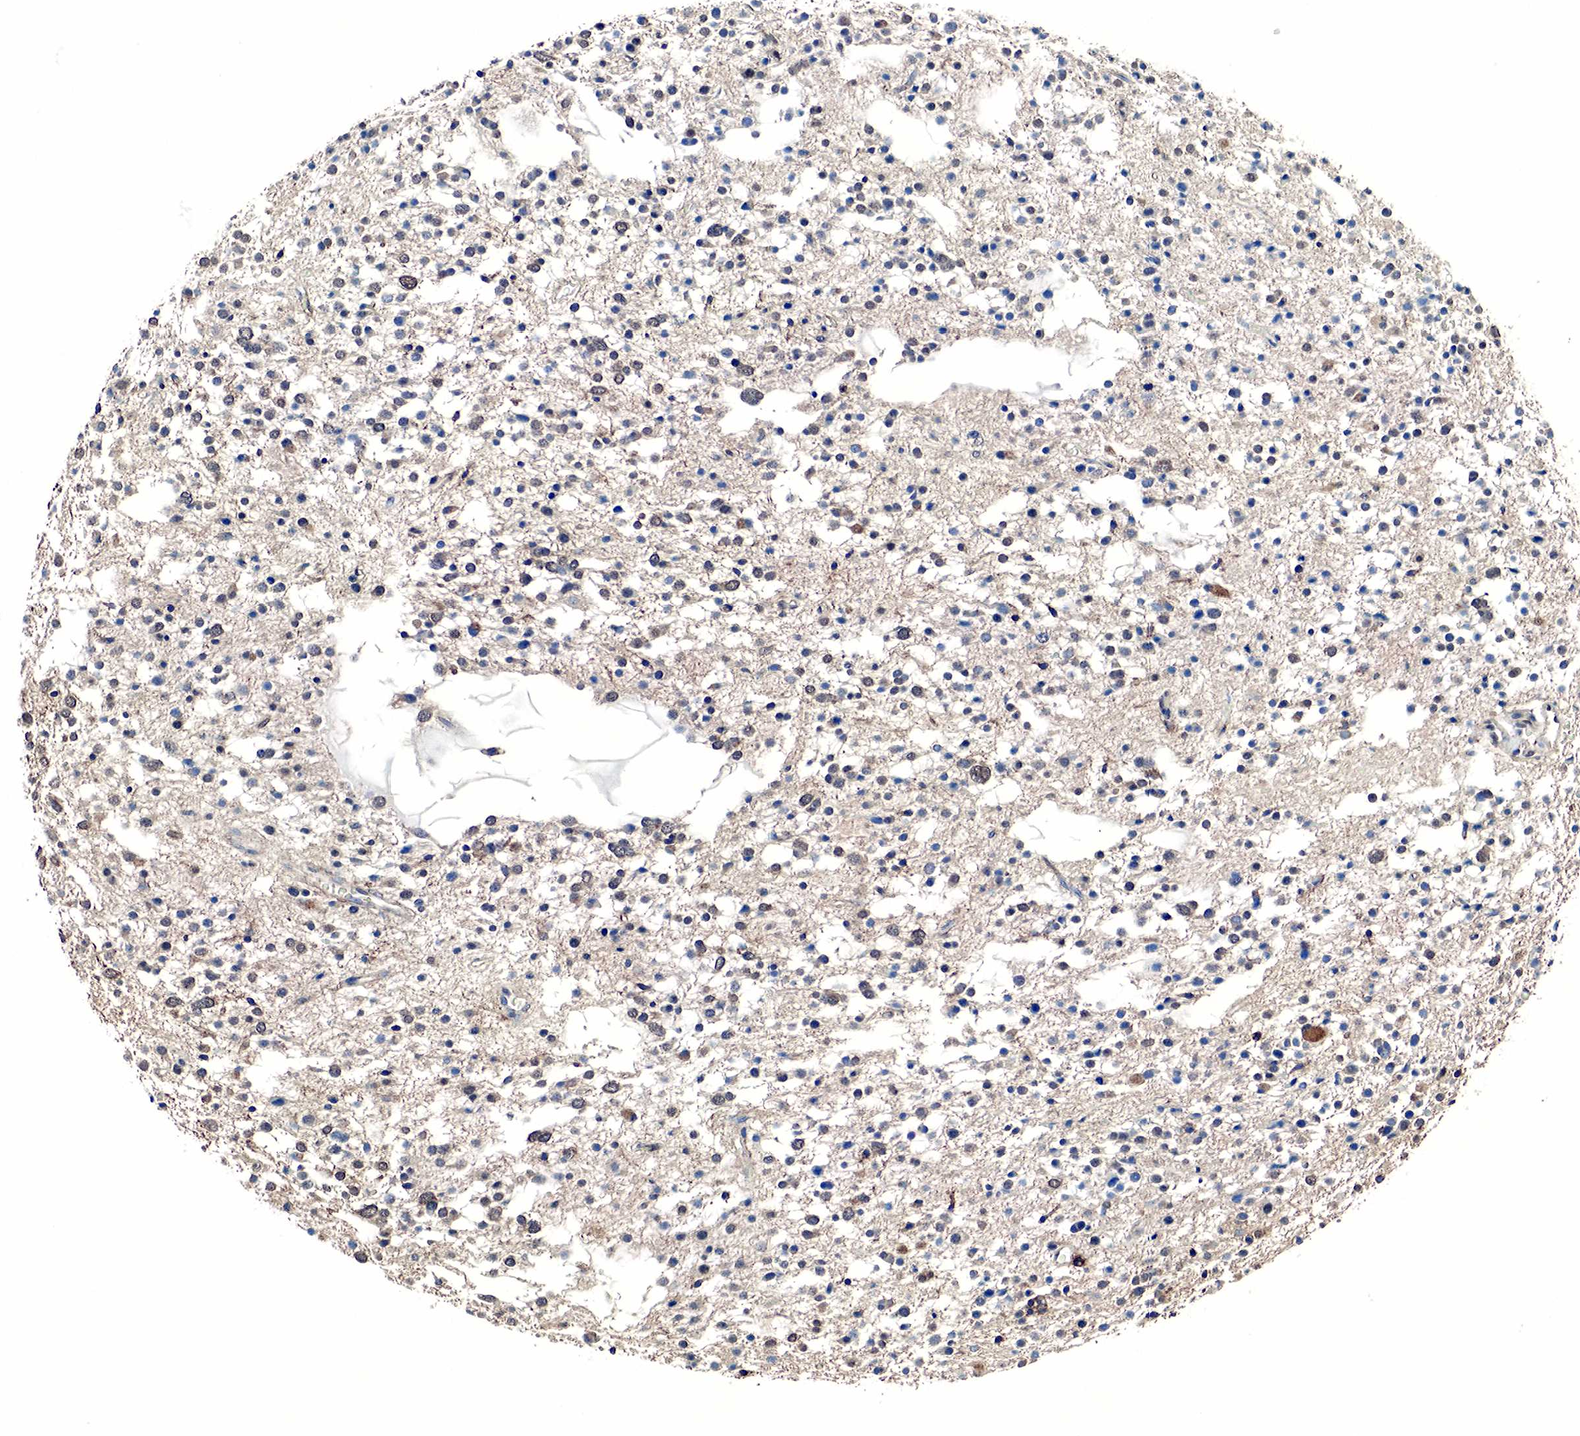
{"staining": {"intensity": "negative", "quantity": "none", "location": "none"}, "tissue": "glioma", "cell_type": "Tumor cells", "image_type": "cancer", "snomed": [{"axis": "morphology", "description": "Glioma, malignant, Low grade"}, {"axis": "topography", "description": "Brain"}], "caption": "The immunohistochemistry (IHC) photomicrograph has no significant positivity in tumor cells of glioma tissue.", "gene": "SPIN1", "patient": {"sex": "female", "age": 36}}